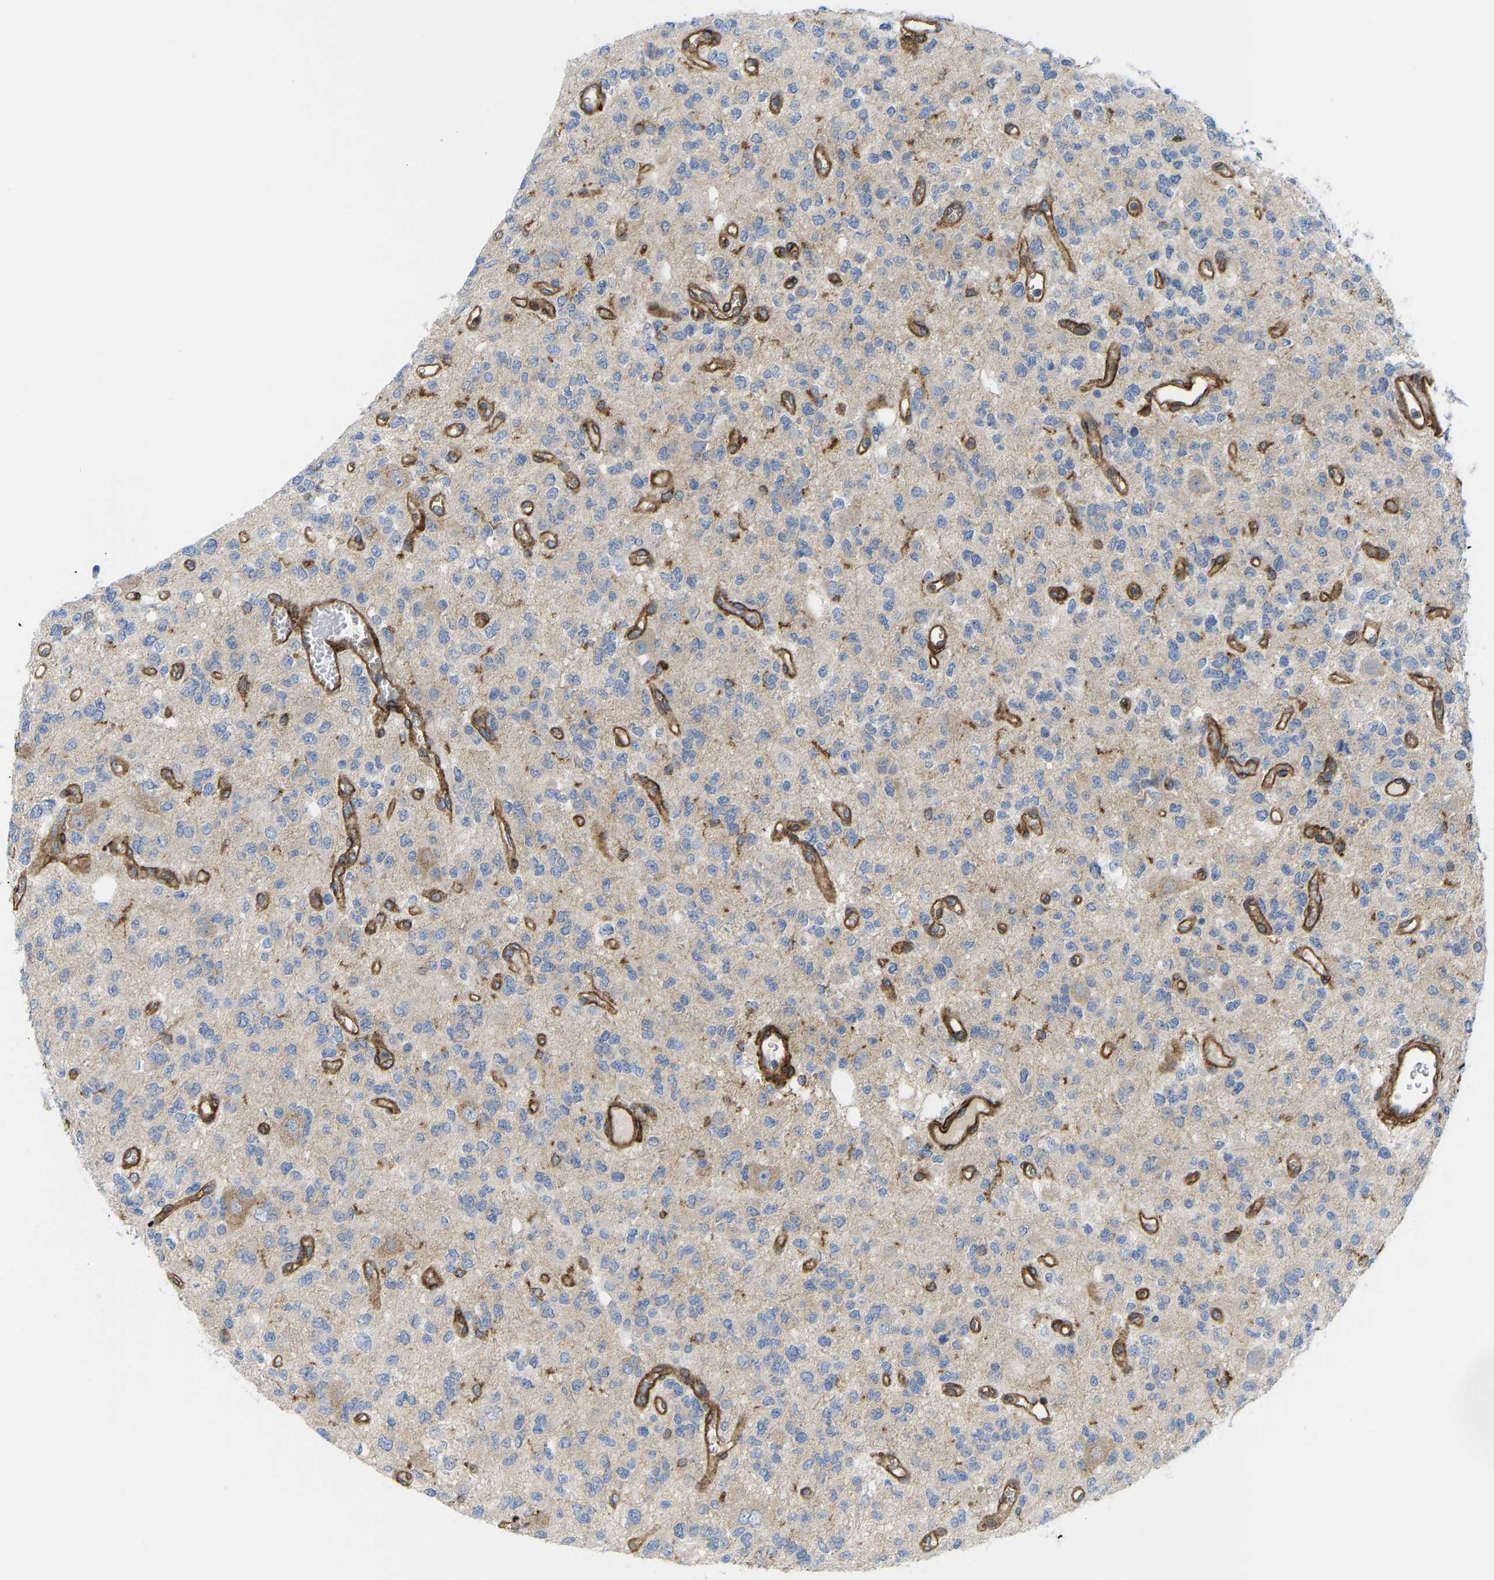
{"staining": {"intensity": "negative", "quantity": "none", "location": "none"}, "tissue": "glioma", "cell_type": "Tumor cells", "image_type": "cancer", "snomed": [{"axis": "morphology", "description": "Glioma, malignant, Low grade"}, {"axis": "topography", "description": "Brain"}], "caption": "An immunohistochemistry image of malignant glioma (low-grade) is shown. There is no staining in tumor cells of malignant glioma (low-grade). (Immunohistochemistry (ihc), brightfield microscopy, high magnification).", "gene": "PICALM", "patient": {"sex": "male", "age": 38}}